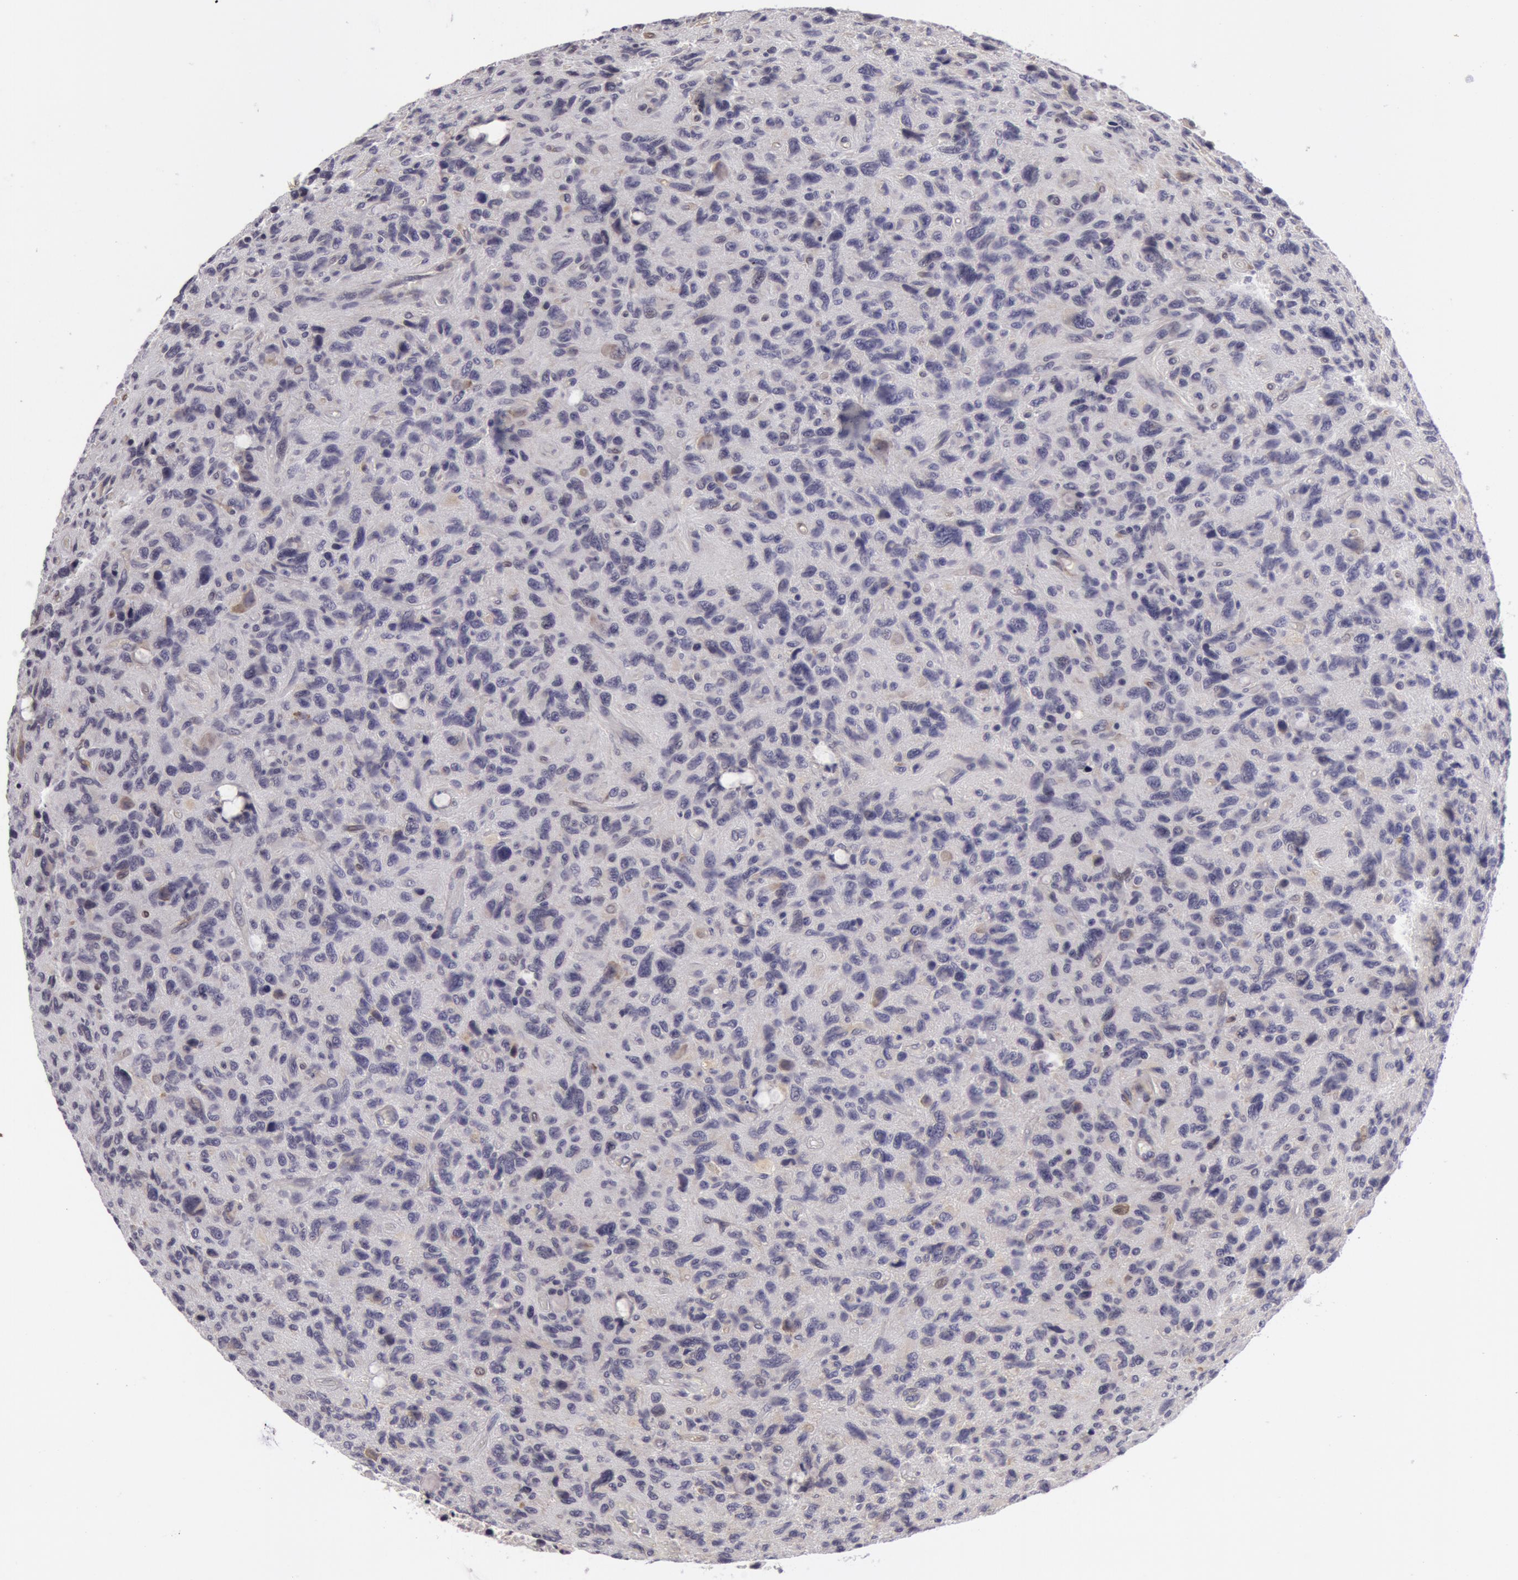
{"staining": {"intensity": "negative", "quantity": "none", "location": "none"}, "tissue": "glioma", "cell_type": "Tumor cells", "image_type": "cancer", "snomed": [{"axis": "morphology", "description": "Glioma, malignant, High grade"}, {"axis": "topography", "description": "Brain"}], "caption": "This is an immunohistochemistry photomicrograph of human malignant glioma (high-grade). There is no positivity in tumor cells.", "gene": "IL23A", "patient": {"sex": "female", "age": 60}}